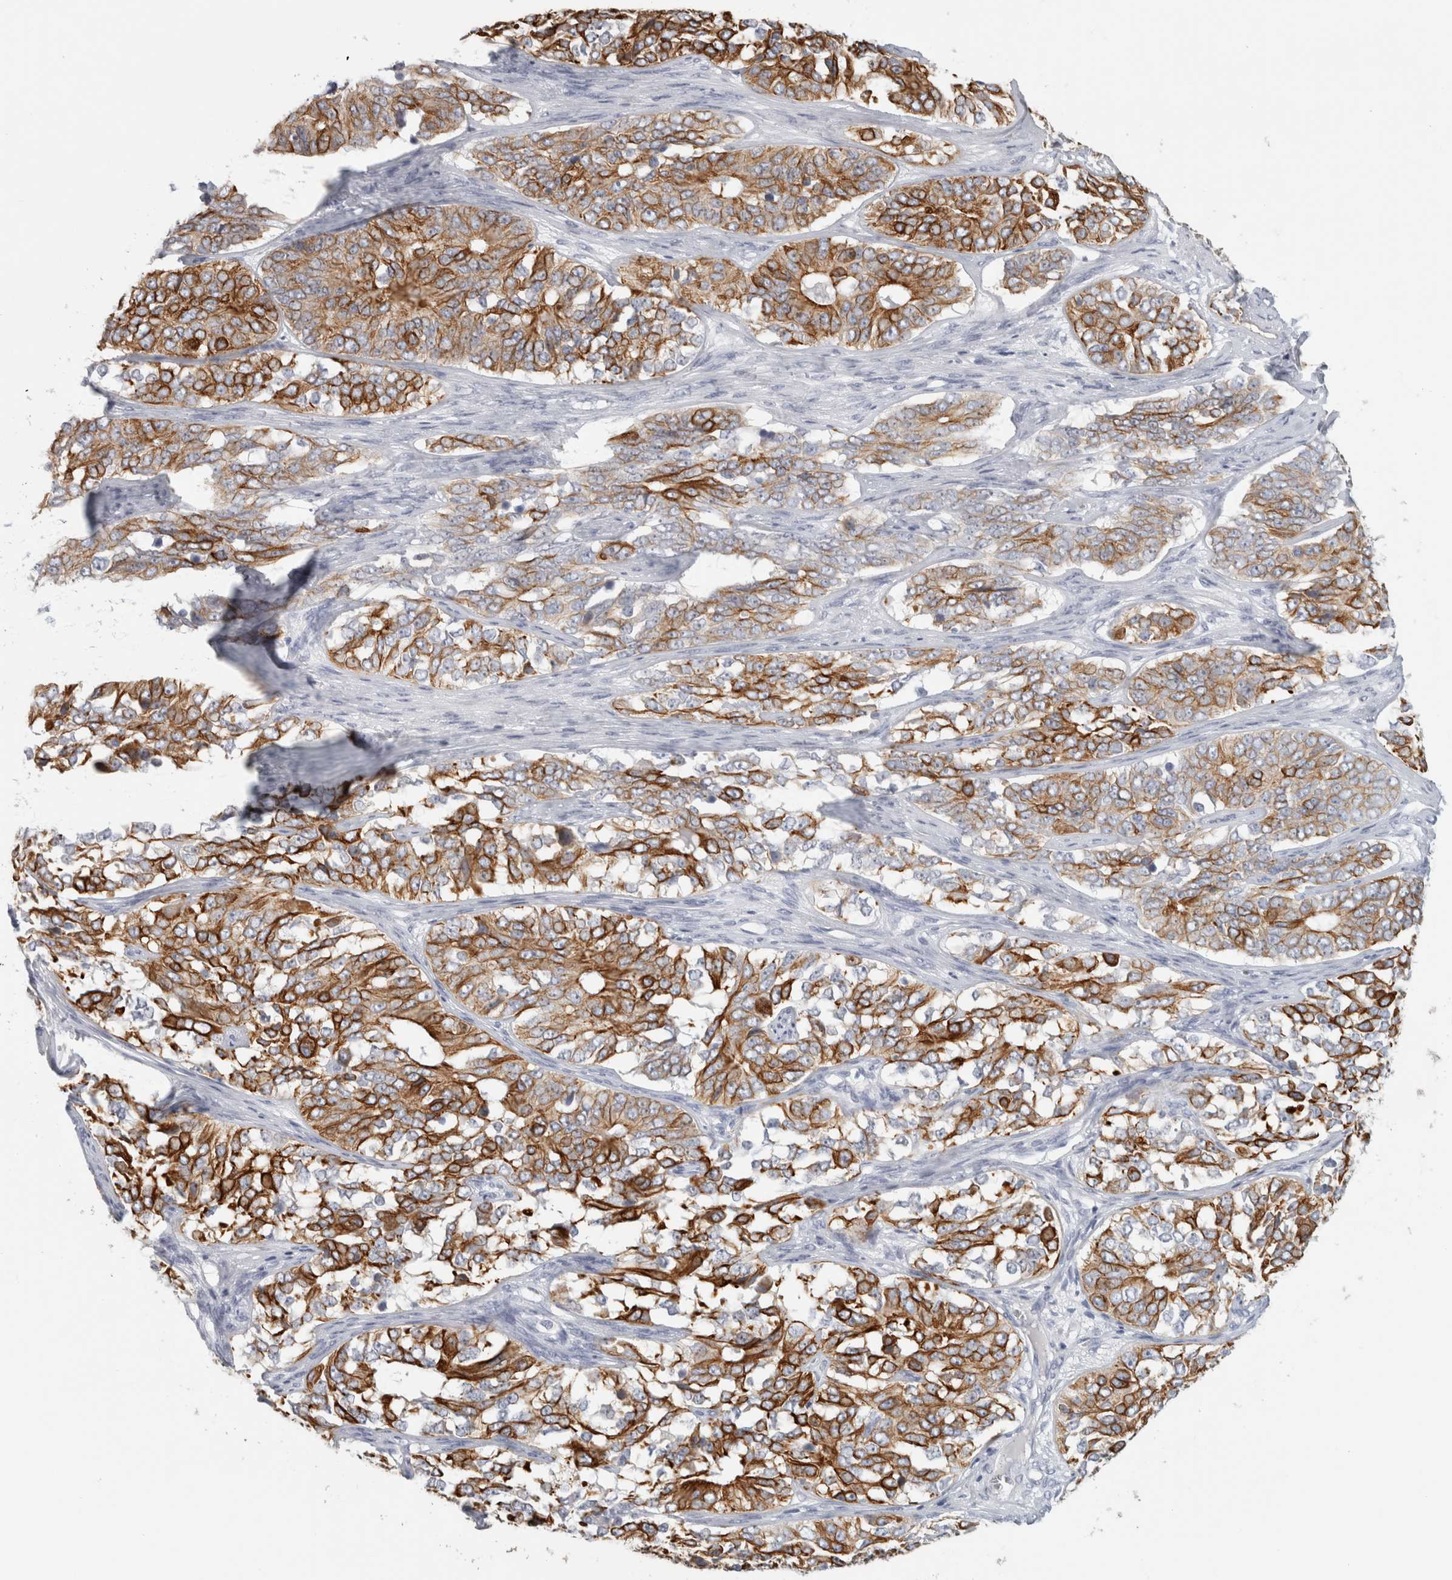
{"staining": {"intensity": "strong", "quantity": ">75%", "location": "cytoplasmic/membranous"}, "tissue": "ovarian cancer", "cell_type": "Tumor cells", "image_type": "cancer", "snomed": [{"axis": "morphology", "description": "Carcinoma, endometroid"}, {"axis": "topography", "description": "Ovary"}], "caption": "Approximately >75% of tumor cells in ovarian endometroid carcinoma exhibit strong cytoplasmic/membranous protein expression as visualized by brown immunohistochemical staining.", "gene": "SLC28A3", "patient": {"sex": "female", "age": 51}}